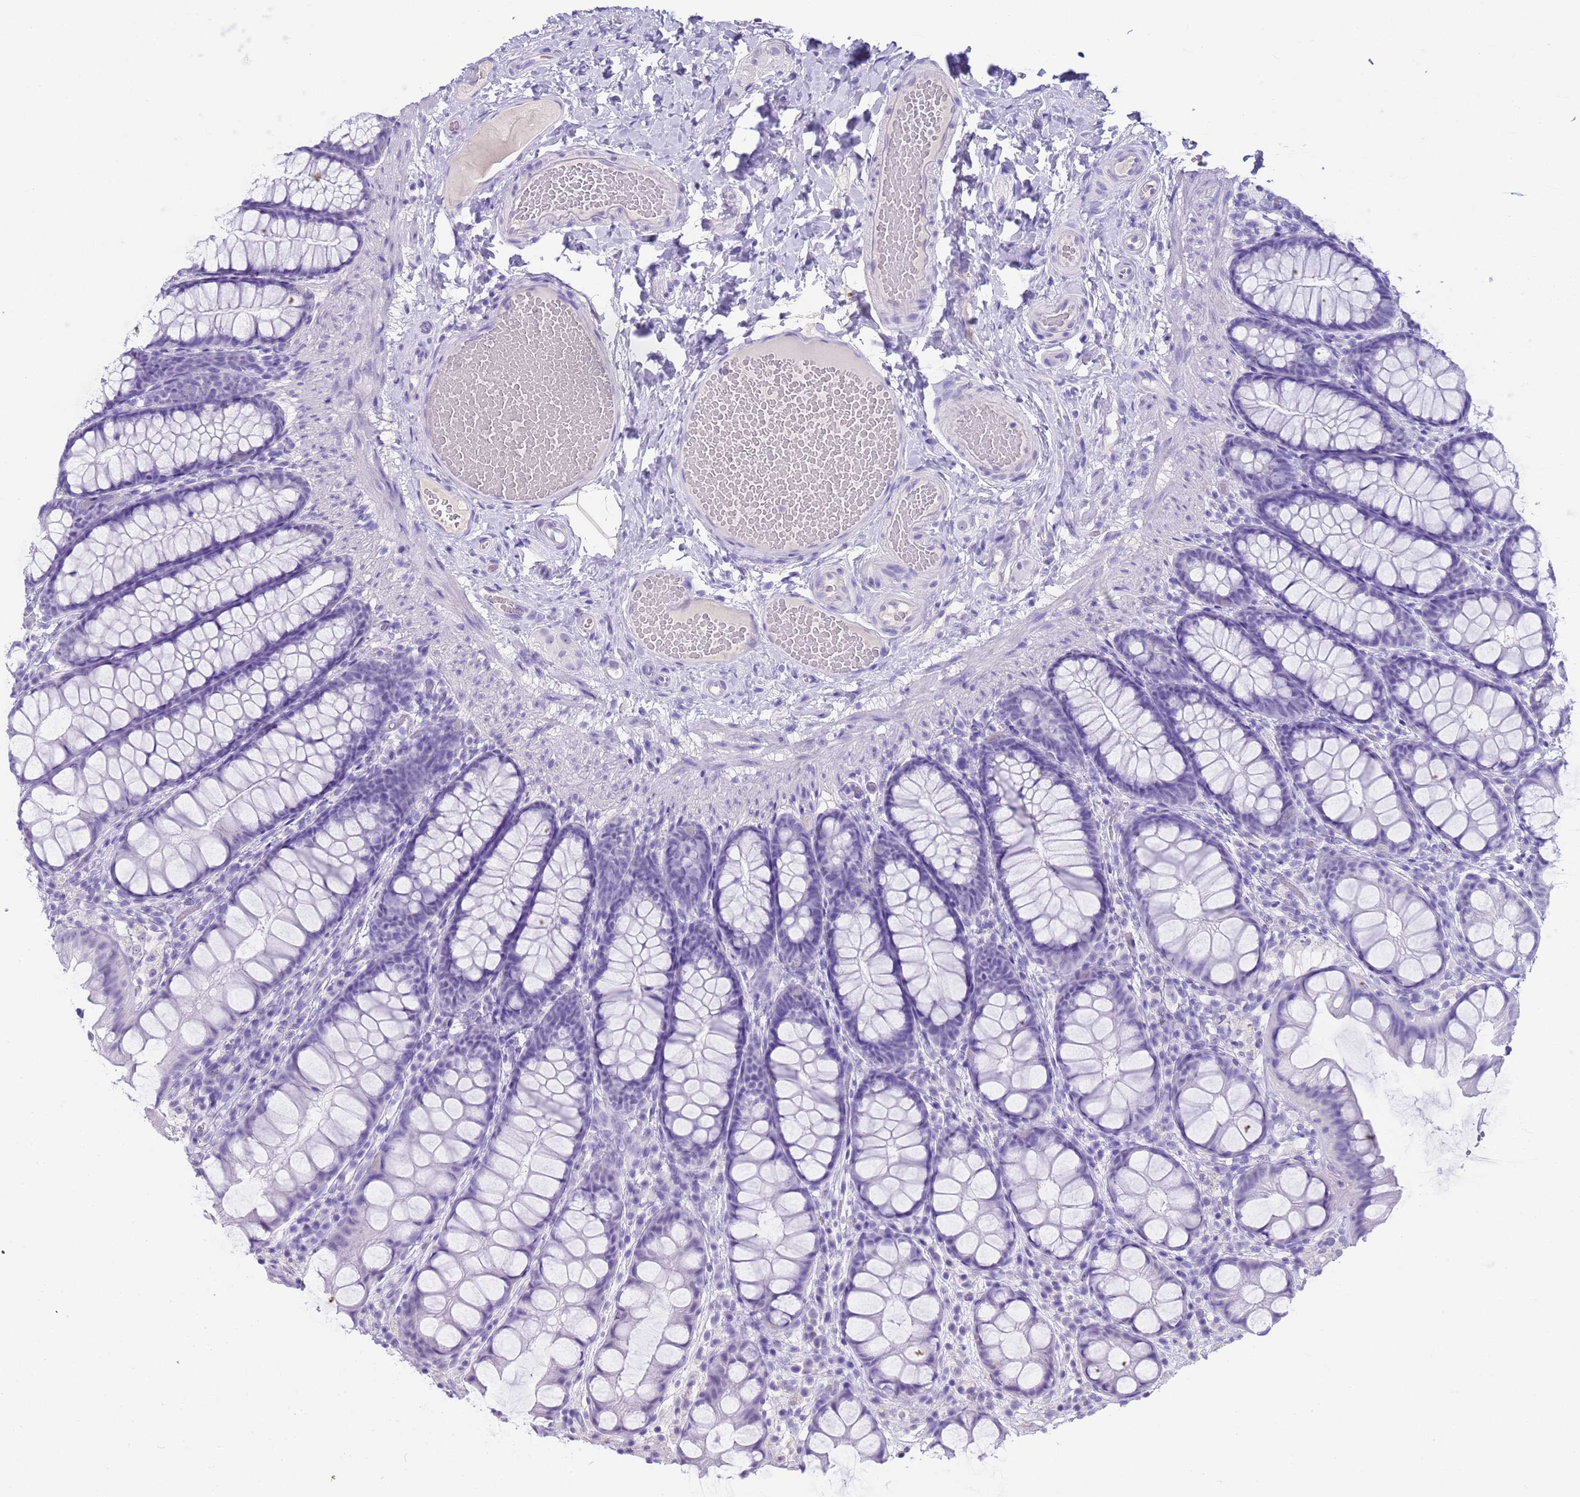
{"staining": {"intensity": "negative", "quantity": "none", "location": "none"}, "tissue": "colon", "cell_type": "Endothelial cells", "image_type": "normal", "snomed": [{"axis": "morphology", "description": "Normal tissue, NOS"}, {"axis": "topography", "description": "Colon"}], "caption": "Immunohistochemistry photomicrograph of unremarkable colon stained for a protein (brown), which demonstrates no staining in endothelial cells. (DAB immunohistochemistry with hematoxylin counter stain).", "gene": "CKM", "patient": {"sex": "male", "age": 47}}